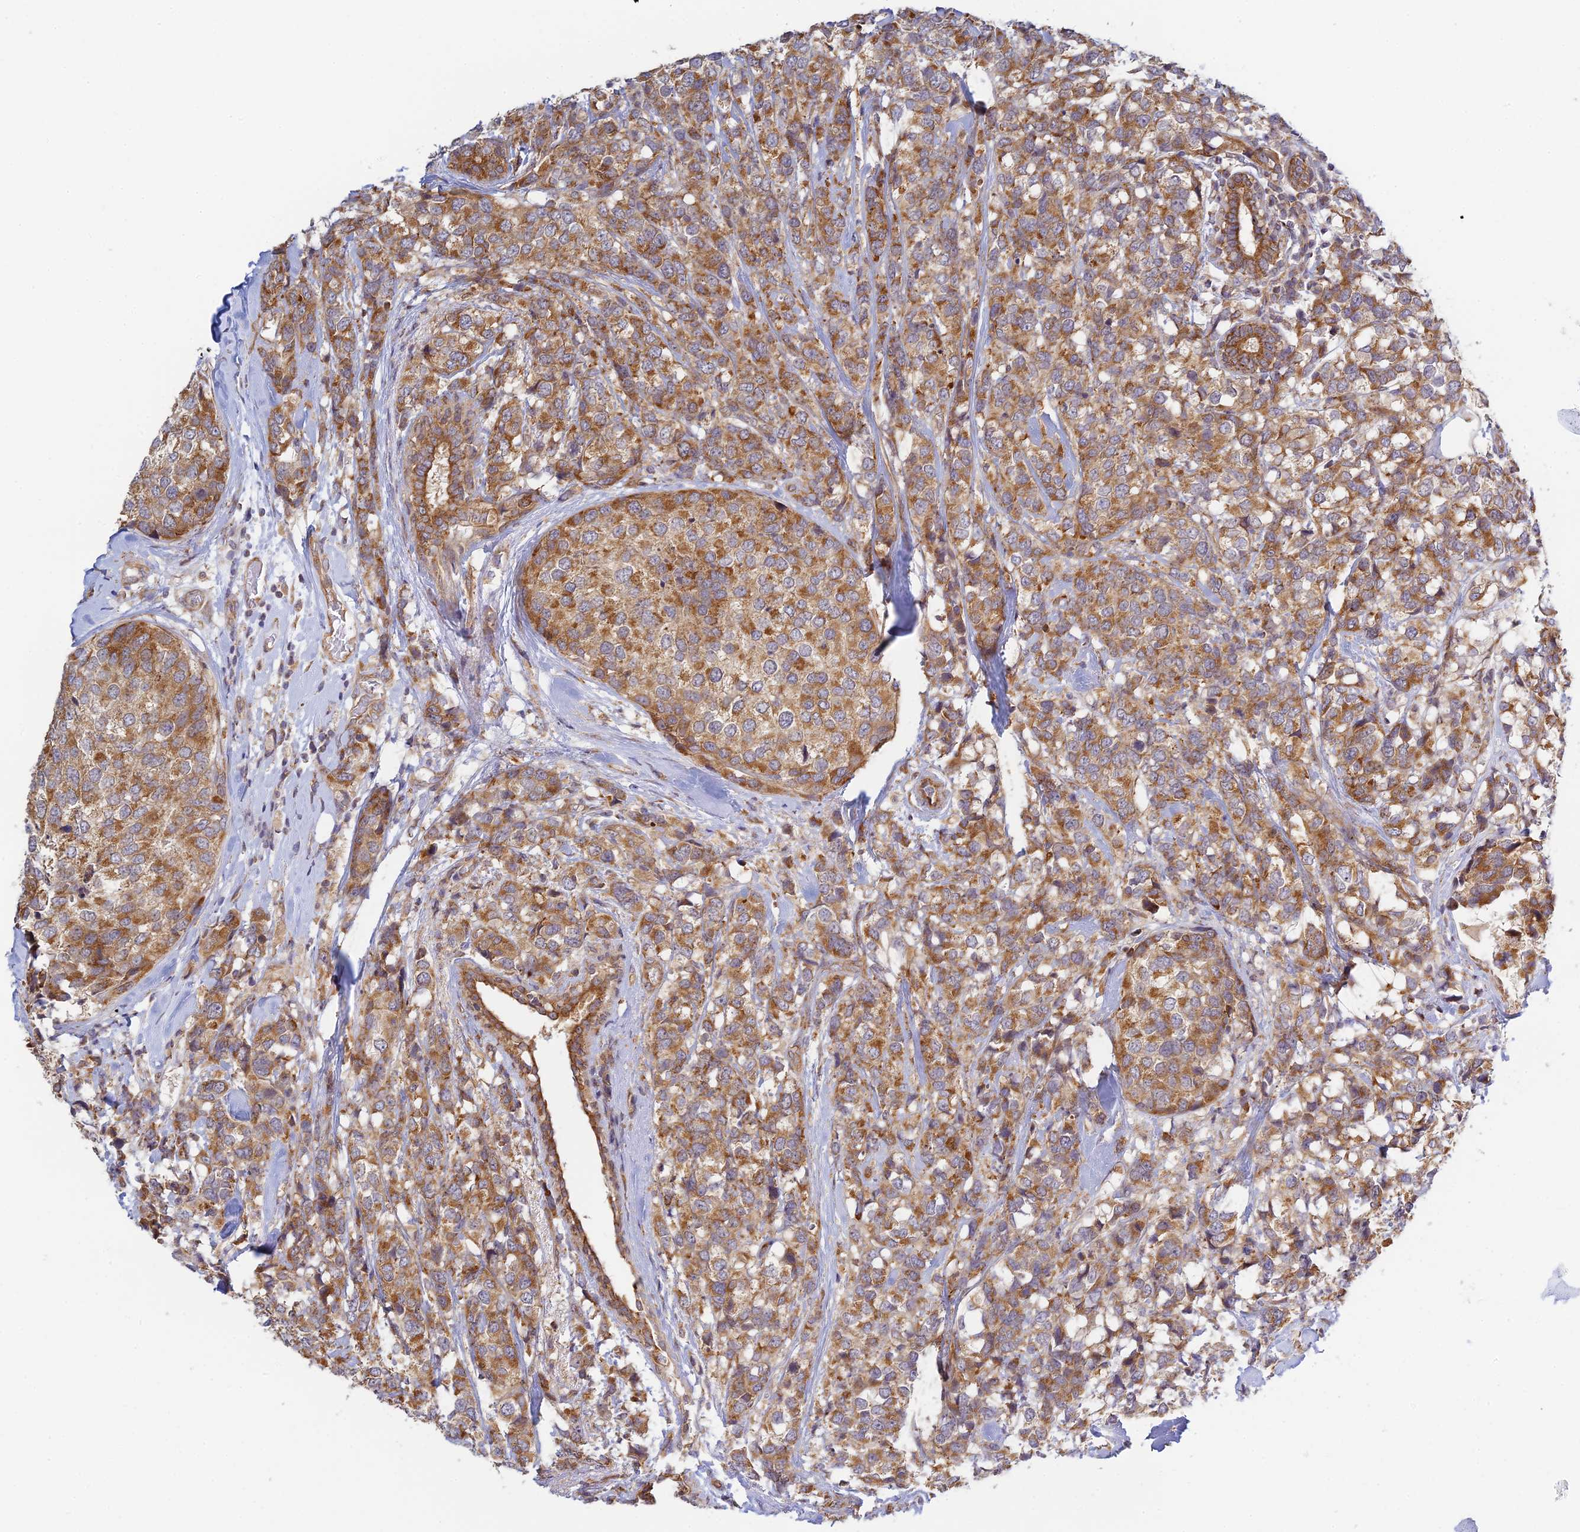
{"staining": {"intensity": "moderate", "quantity": ">75%", "location": "cytoplasmic/membranous"}, "tissue": "breast cancer", "cell_type": "Tumor cells", "image_type": "cancer", "snomed": [{"axis": "morphology", "description": "Lobular carcinoma"}, {"axis": "topography", "description": "Breast"}], "caption": "Protein expression analysis of human lobular carcinoma (breast) reveals moderate cytoplasmic/membranous staining in about >75% of tumor cells. (Stains: DAB (3,3'-diaminobenzidine) in brown, nuclei in blue, Microscopy: brightfield microscopy at high magnification).", "gene": "HOOK2", "patient": {"sex": "female", "age": 59}}